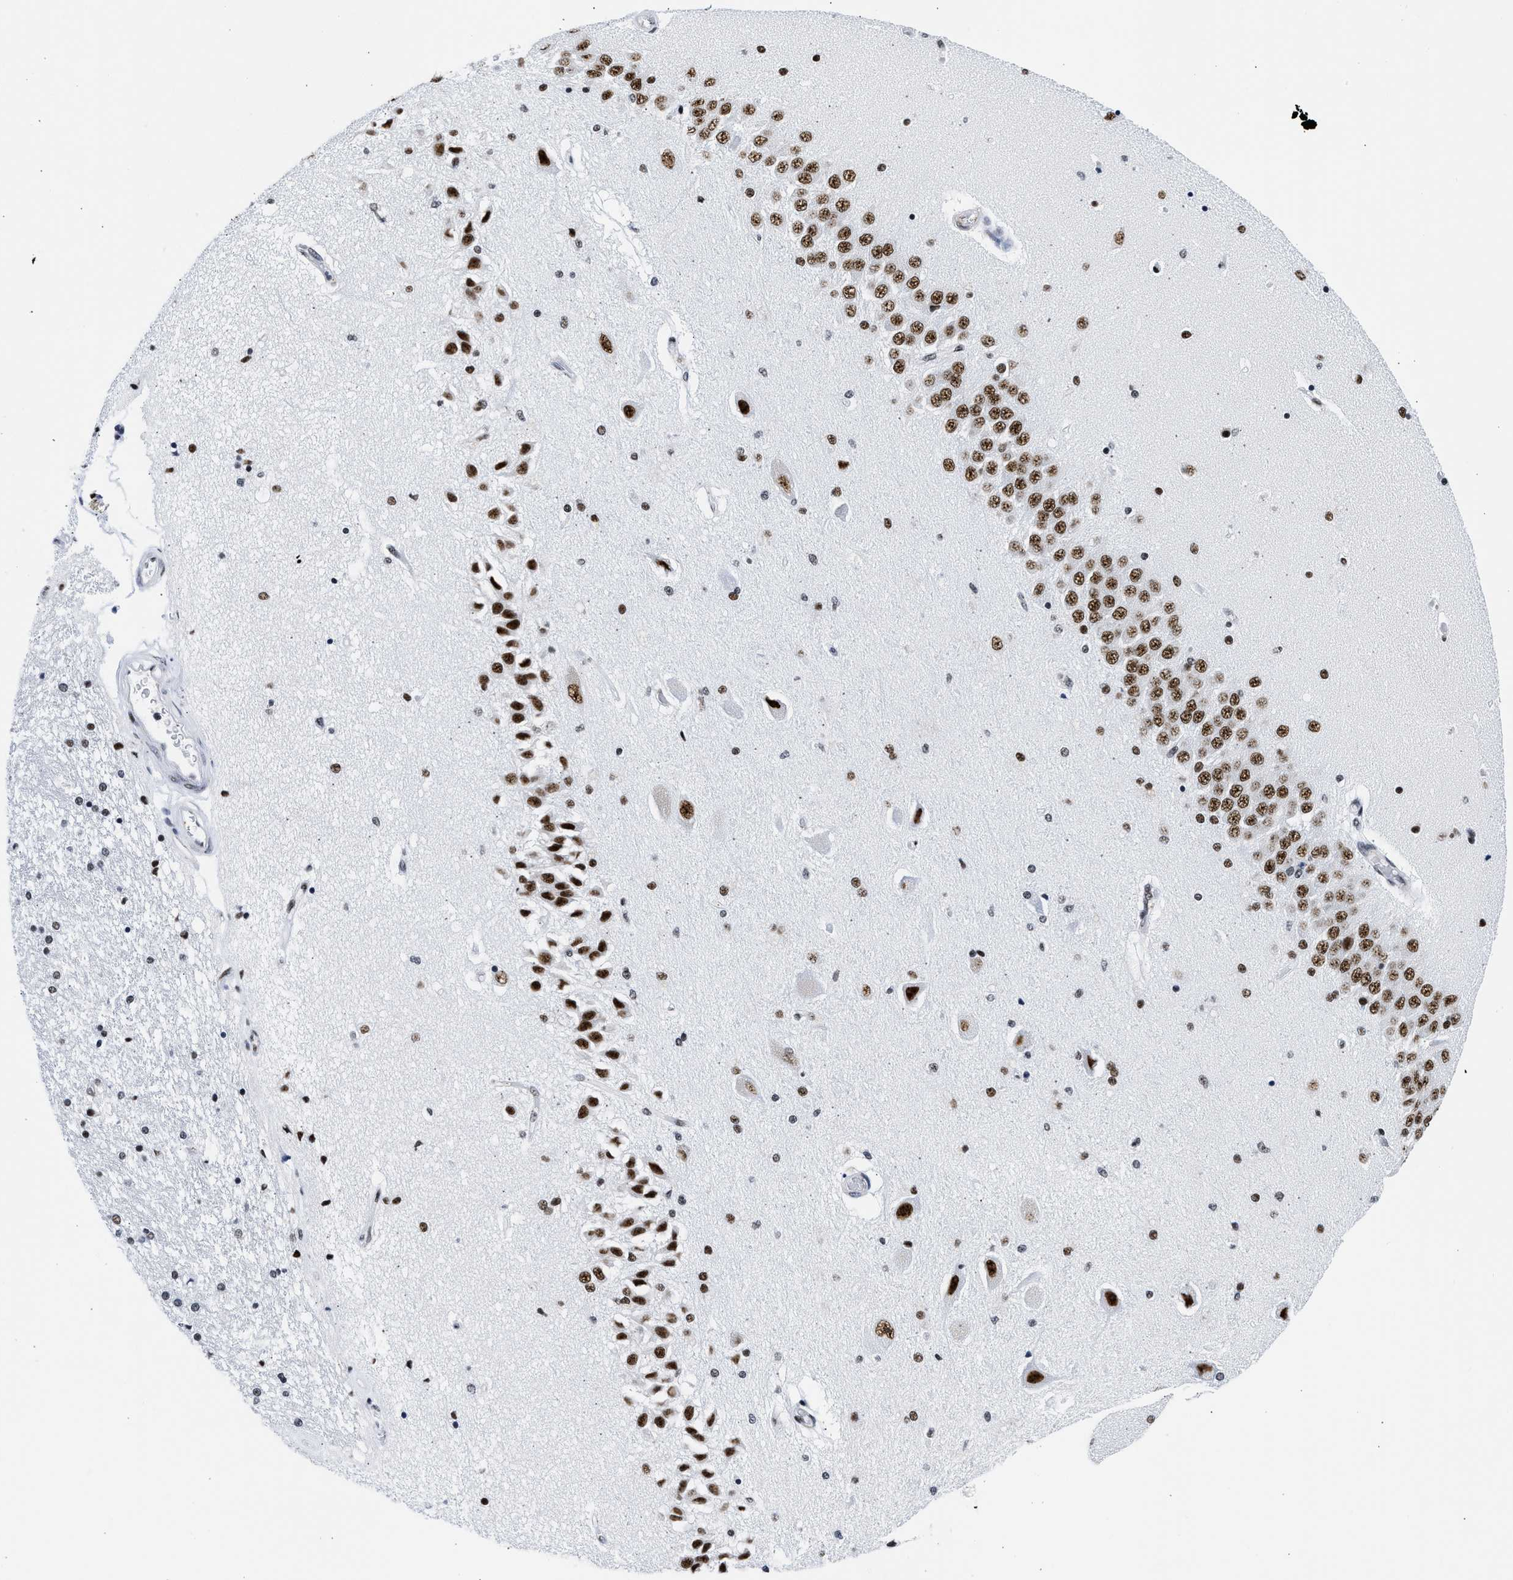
{"staining": {"intensity": "moderate", "quantity": "25%-75%", "location": "nuclear"}, "tissue": "hippocampus", "cell_type": "Glial cells", "image_type": "normal", "snomed": [{"axis": "morphology", "description": "Normal tissue, NOS"}, {"axis": "topography", "description": "Hippocampus"}], "caption": "Protein staining of unremarkable hippocampus displays moderate nuclear expression in approximately 25%-75% of glial cells. The staining was performed using DAB (3,3'-diaminobenzidine), with brown indicating positive protein expression. Nuclei are stained blue with hematoxylin.", "gene": "RBM8A", "patient": {"sex": "female", "age": 54}}